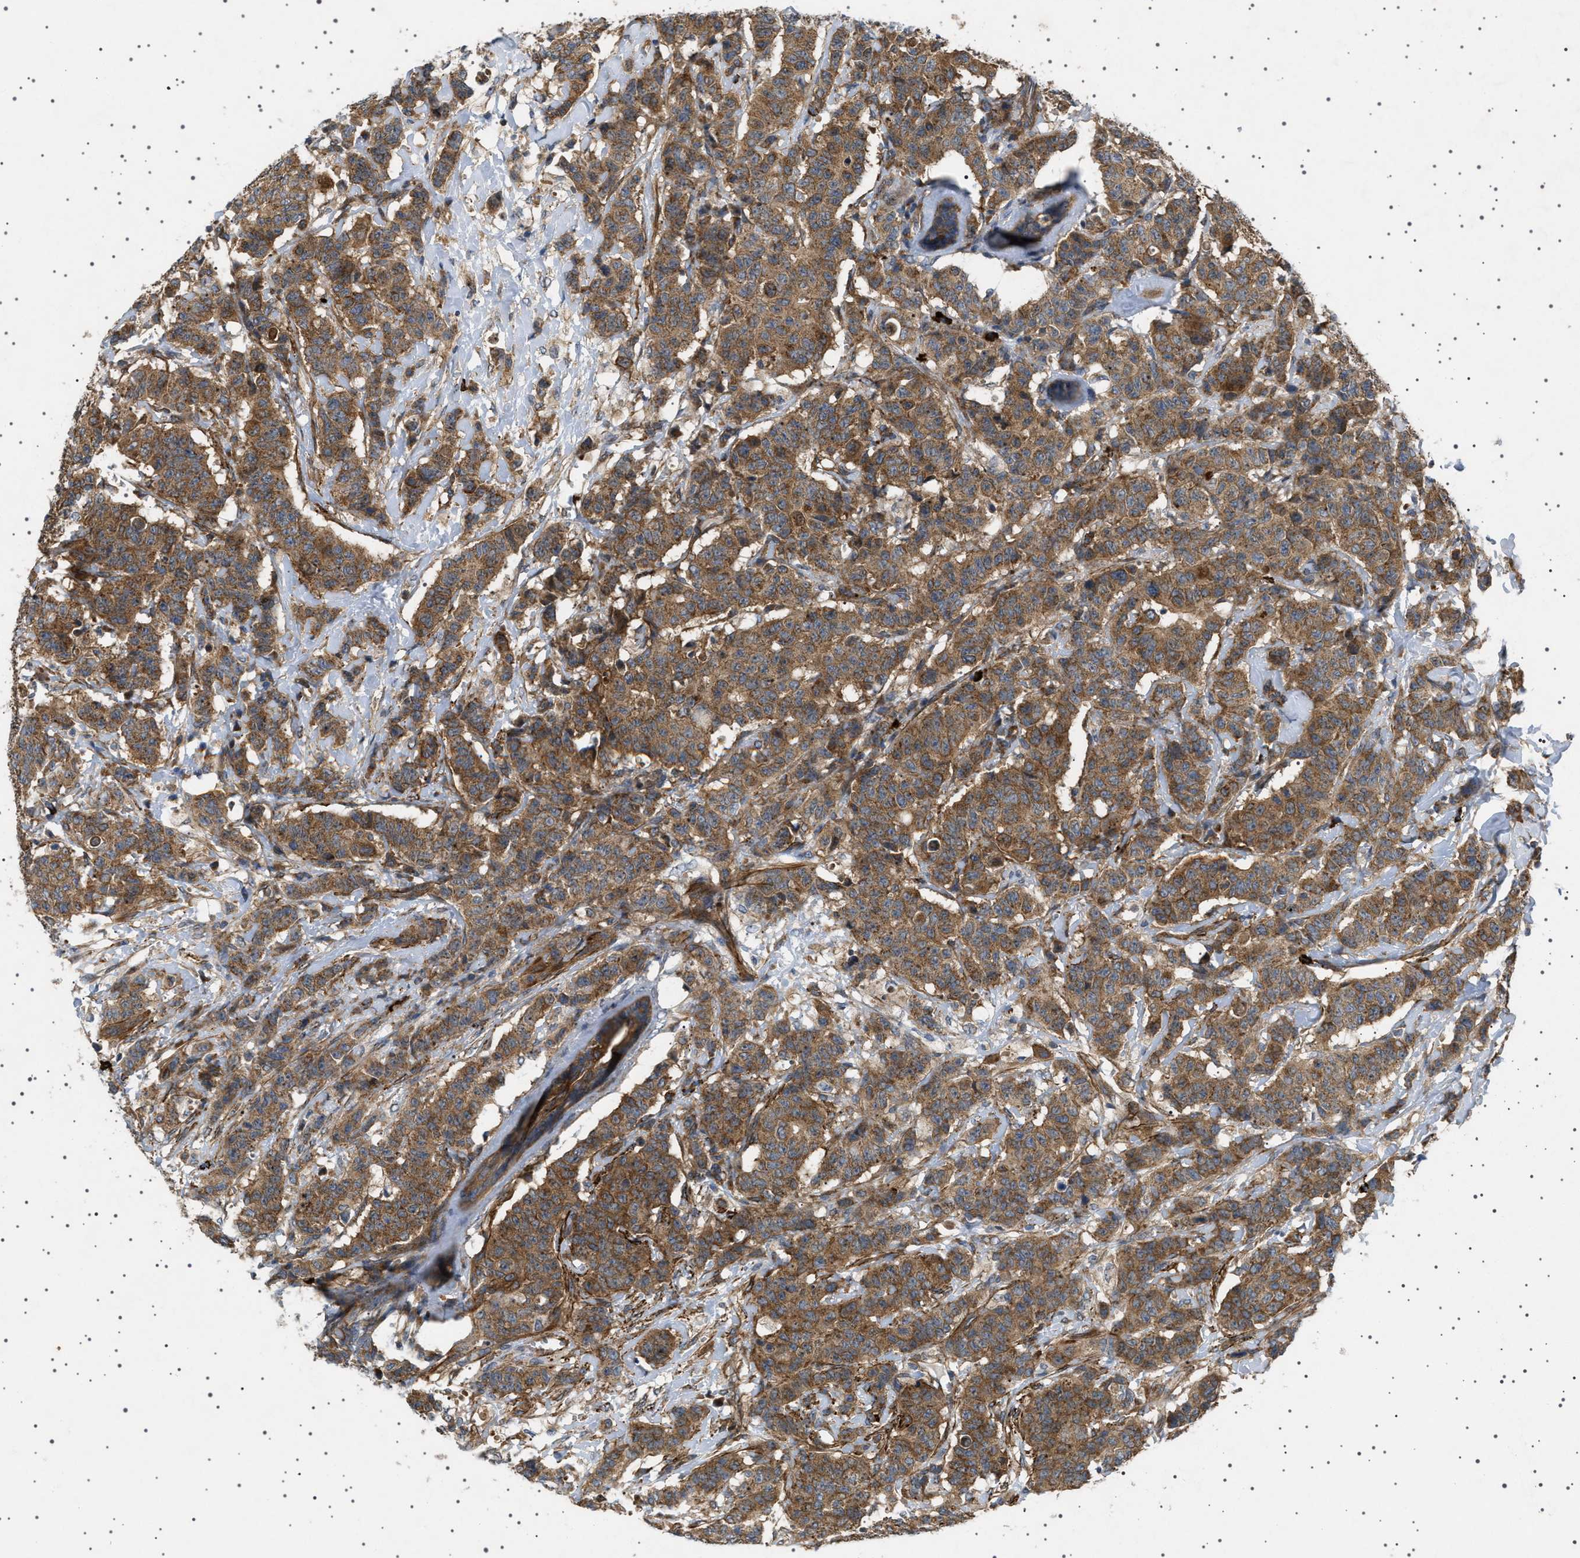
{"staining": {"intensity": "strong", "quantity": ">75%", "location": "cytoplasmic/membranous"}, "tissue": "breast cancer", "cell_type": "Tumor cells", "image_type": "cancer", "snomed": [{"axis": "morphology", "description": "Normal tissue, NOS"}, {"axis": "morphology", "description": "Duct carcinoma"}, {"axis": "topography", "description": "Breast"}], "caption": "Breast cancer (infiltrating ductal carcinoma) stained for a protein shows strong cytoplasmic/membranous positivity in tumor cells.", "gene": "CCDC186", "patient": {"sex": "female", "age": 40}}